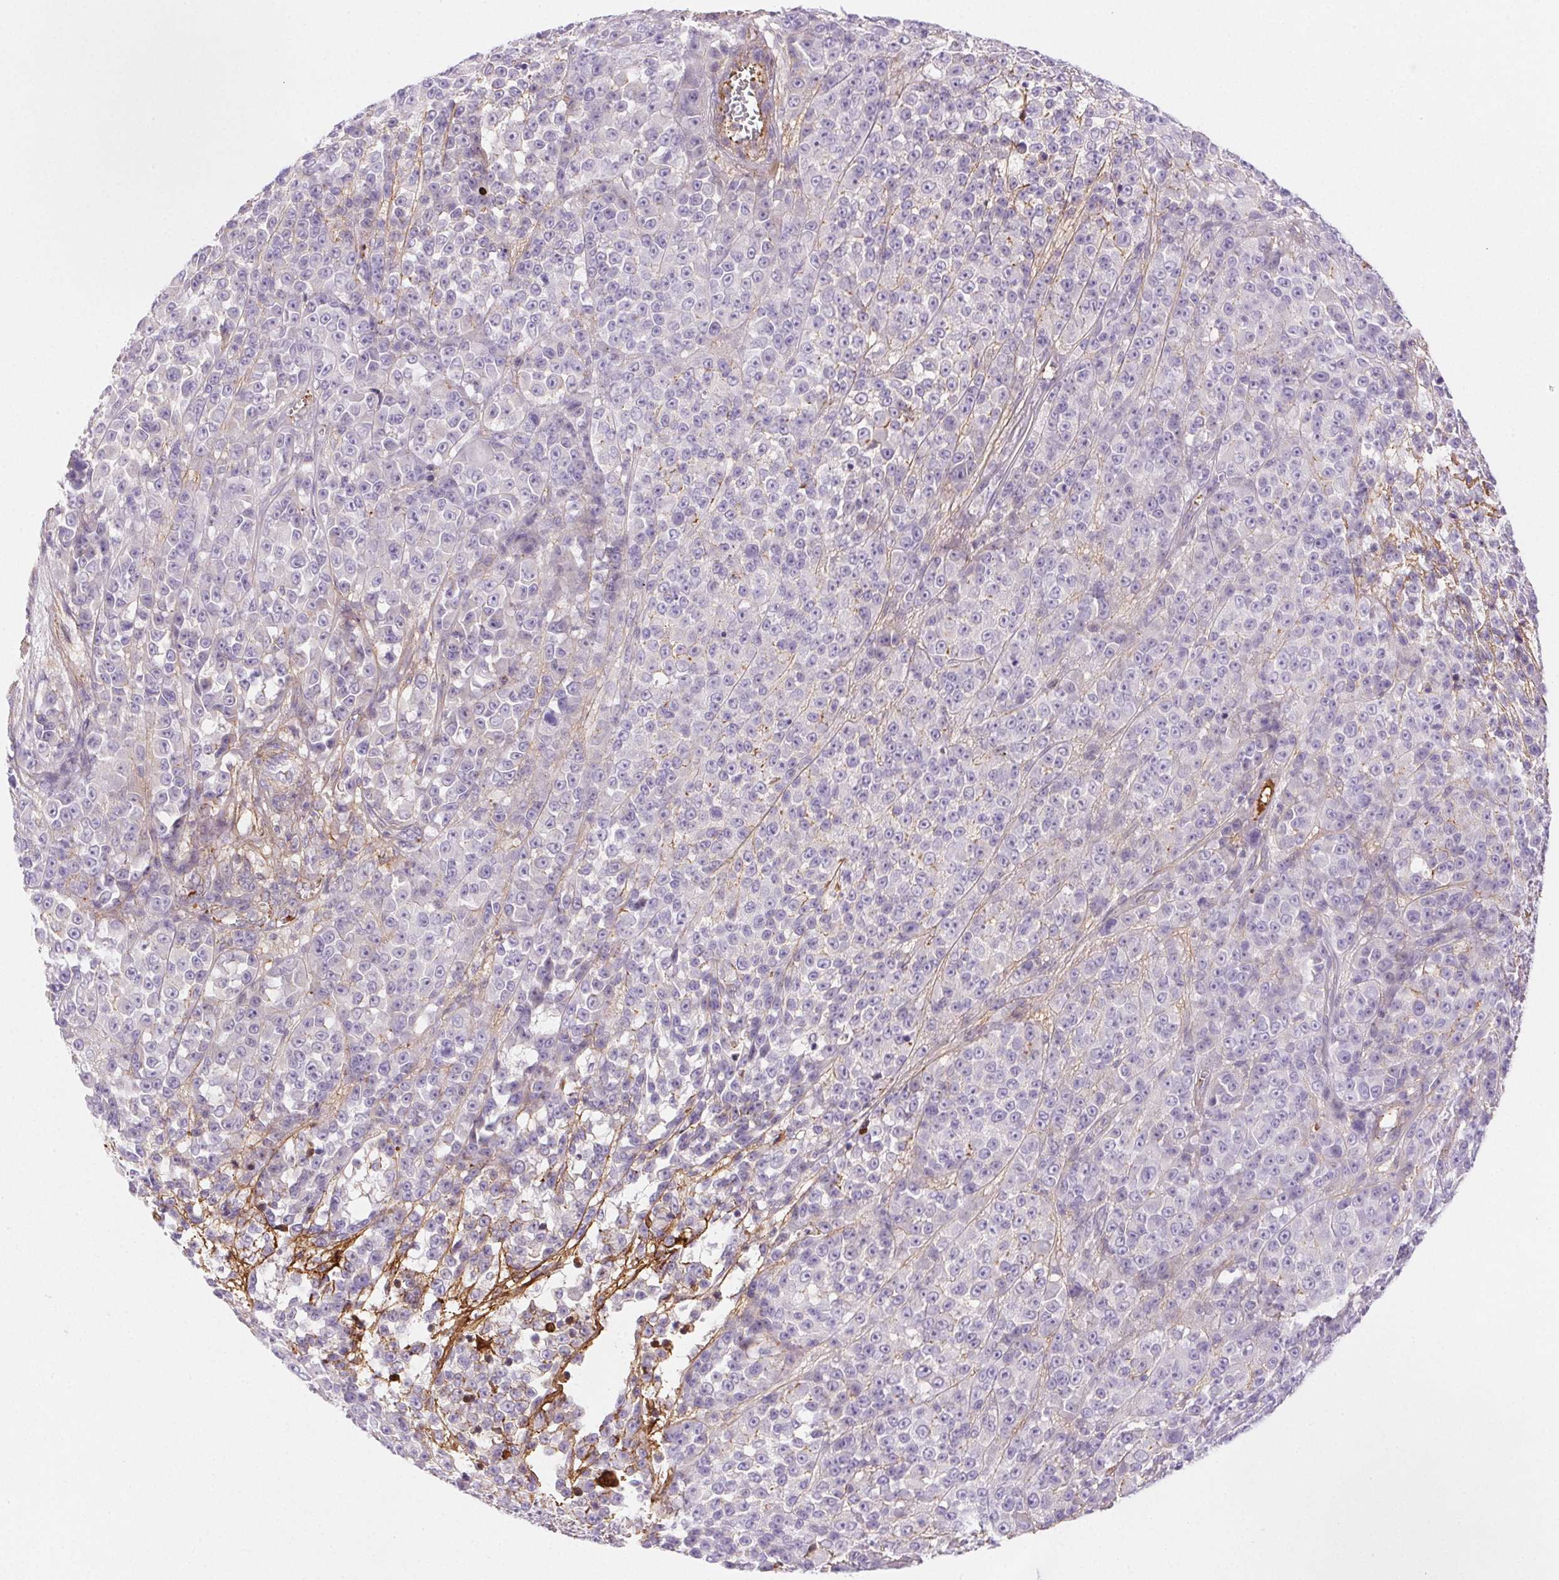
{"staining": {"intensity": "negative", "quantity": "none", "location": "none"}, "tissue": "melanoma", "cell_type": "Tumor cells", "image_type": "cancer", "snomed": [{"axis": "morphology", "description": "Malignant melanoma, NOS"}, {"axis": "topography", "description": "Skin"}, {"axis": "topography", "description": "Skin of back"}], "caption": "Tumor cells are negative for brown protein staining in melanoma. (DAB IHC with hematoxylin counter stain).", "gene": "FGA", "patient": {"sex": "male", "age": 91}}